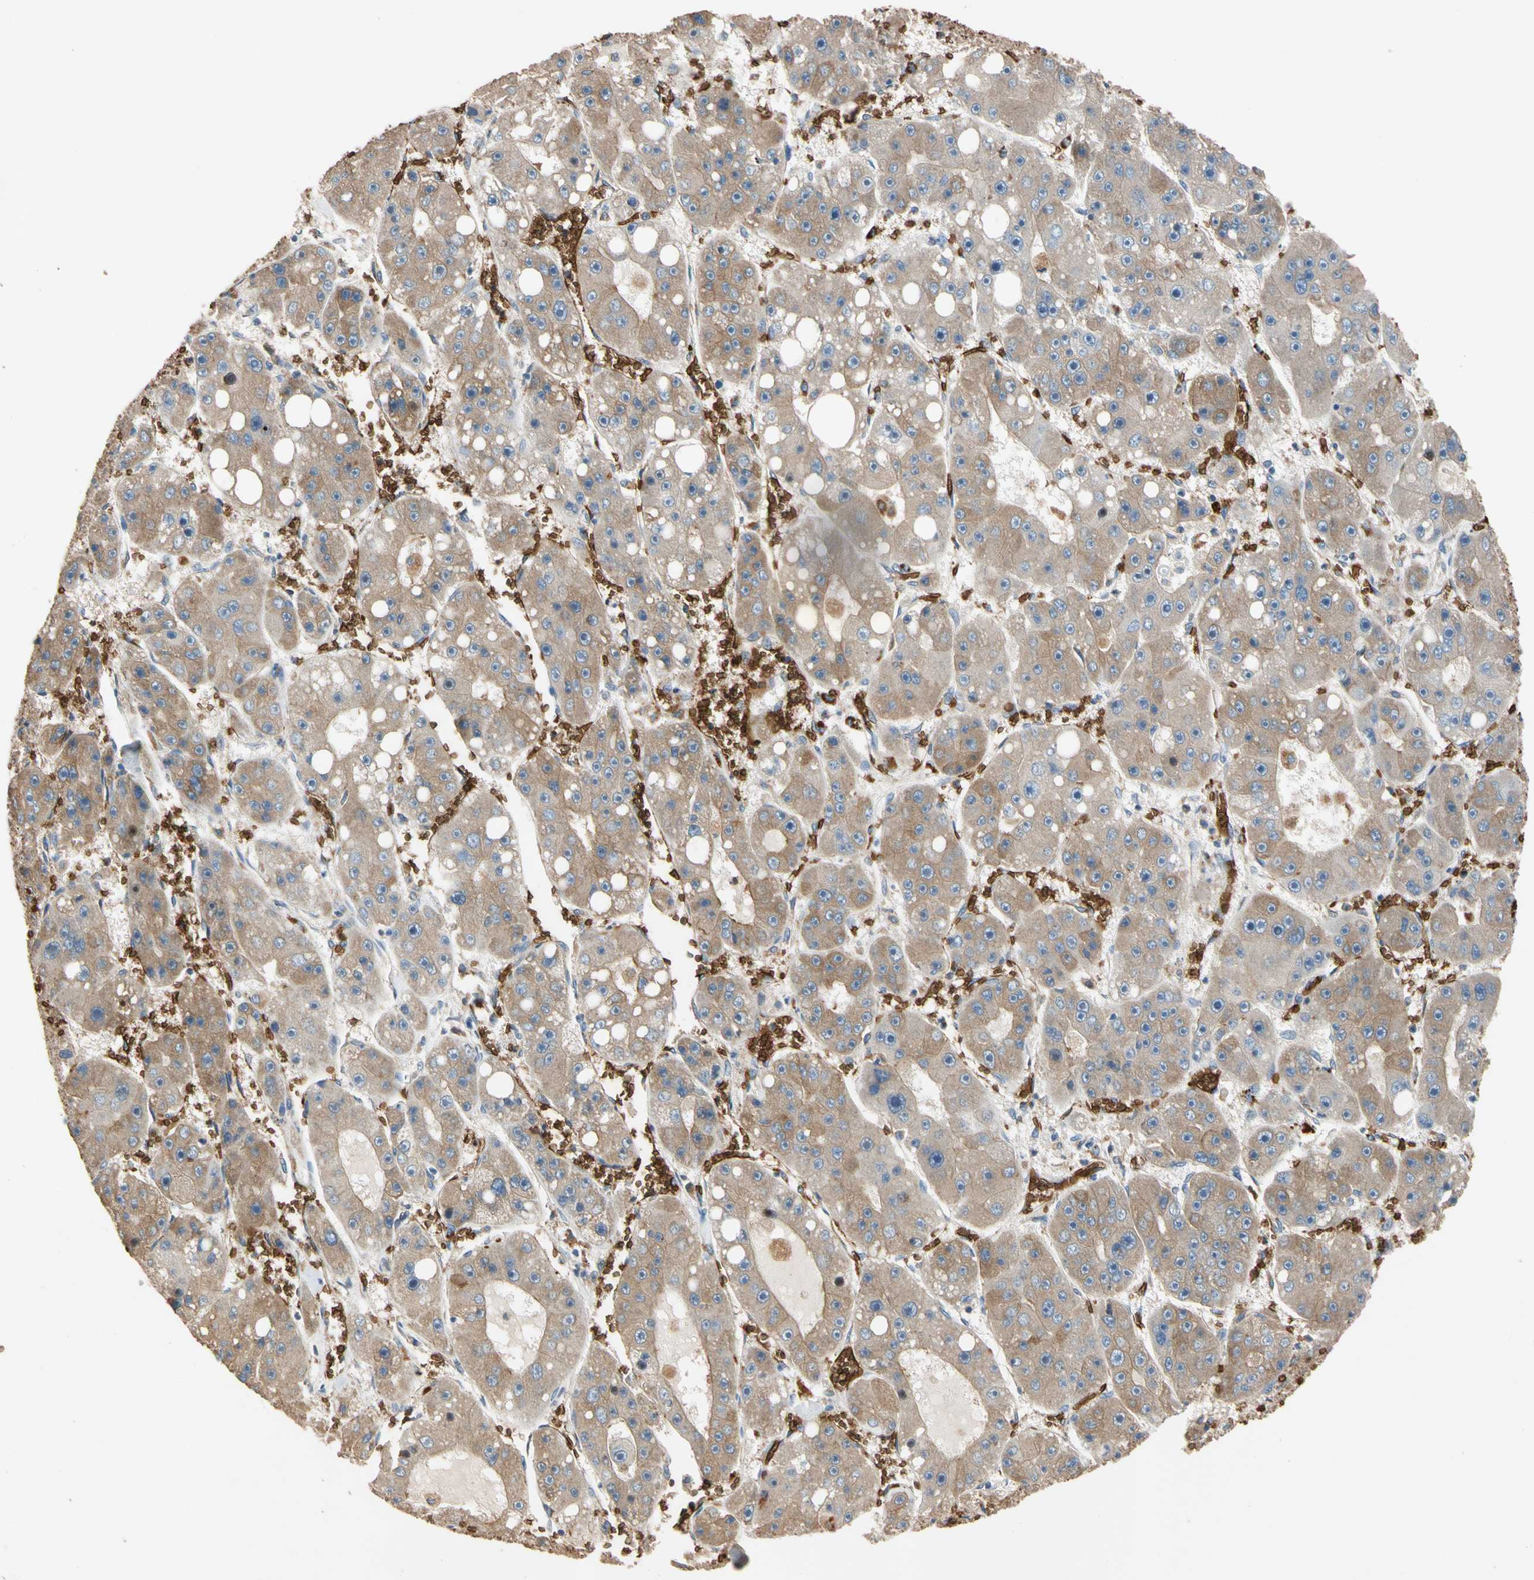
{"staining": {"intensity": "moderate", "quantity": "25%-75%", "location": "cytoplasmic/membranous"}, "tissue": "liver cancer", "cell_type": "Tumor cells", "image_type": "cancer", "snomed": [{"axis": "morphology", "description": "Carcinoma, Hepatocellular, NOS"}, {"axis": "topography", "description": "Liver"}], "caption": "Brown immunohistochemical staining in human liver hepatocellular carcinoma reveals moderate cytoplasmic/membranous staining in approximately 25%-75% of tumor cells.", "gene": "RIOK2", "patient": {"sex": "female", "age": 61}}